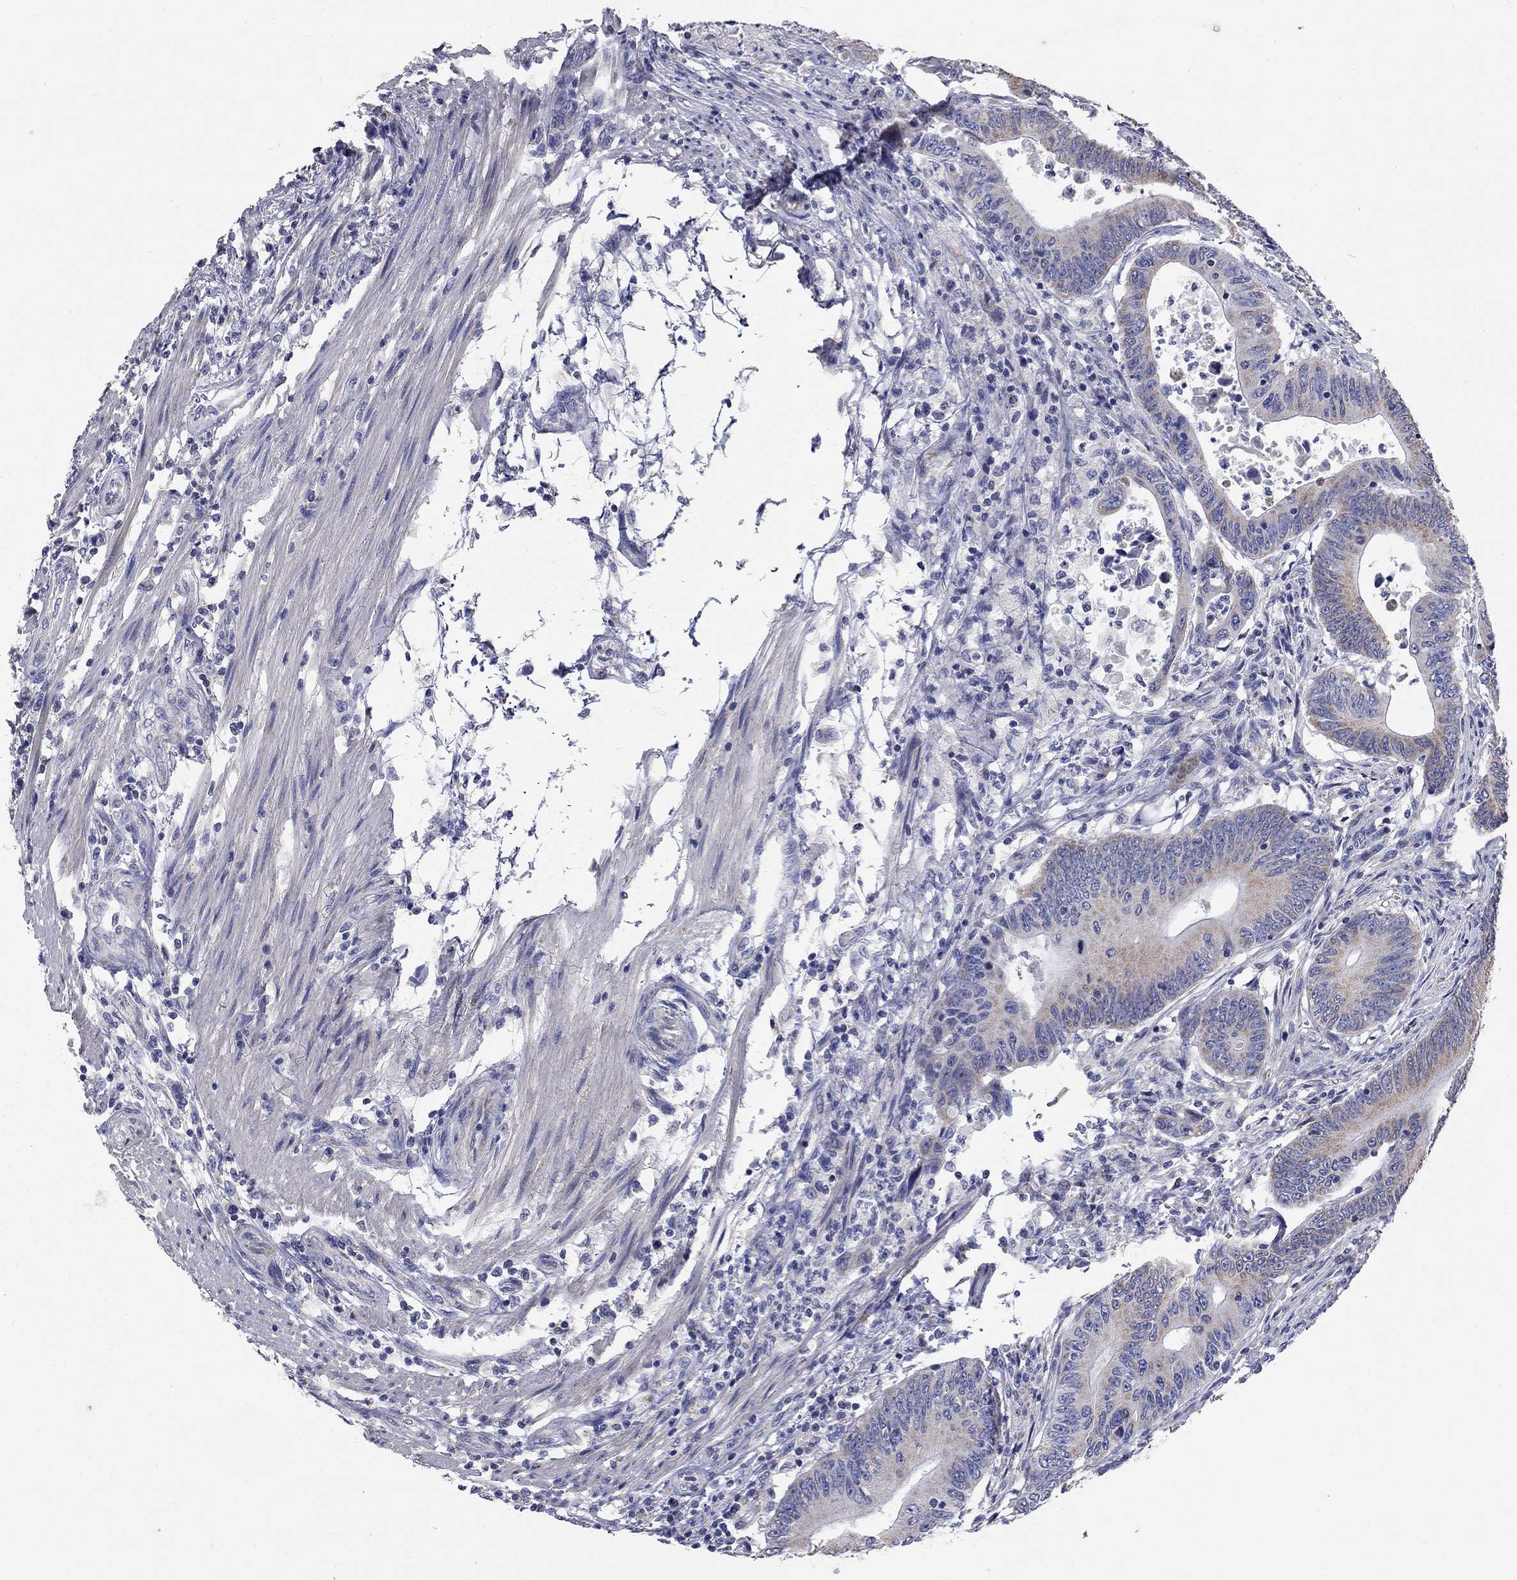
{"staining": {"intensity": "moderate", "quantity": "<25%", "location": "cytoplasmic/membranous"}, "tissue": "colorectal cancer", "cell_type": "Tumor cells", "image_type": "cancer", "snomed": [{"axis": "morphology", "description": "Adenocarcinoma, NOS"}, {"axis": "topography", "description": "Colon"}], "caption": "Adenocarcinoma (colorectal) was stained to show a protein in brown. There is low levels of moderate cytoplasmic/membranous expression in about <25% of tumor cells.", "gene": "CFAP161", "patient": {"sex": "female", "age": 90}}